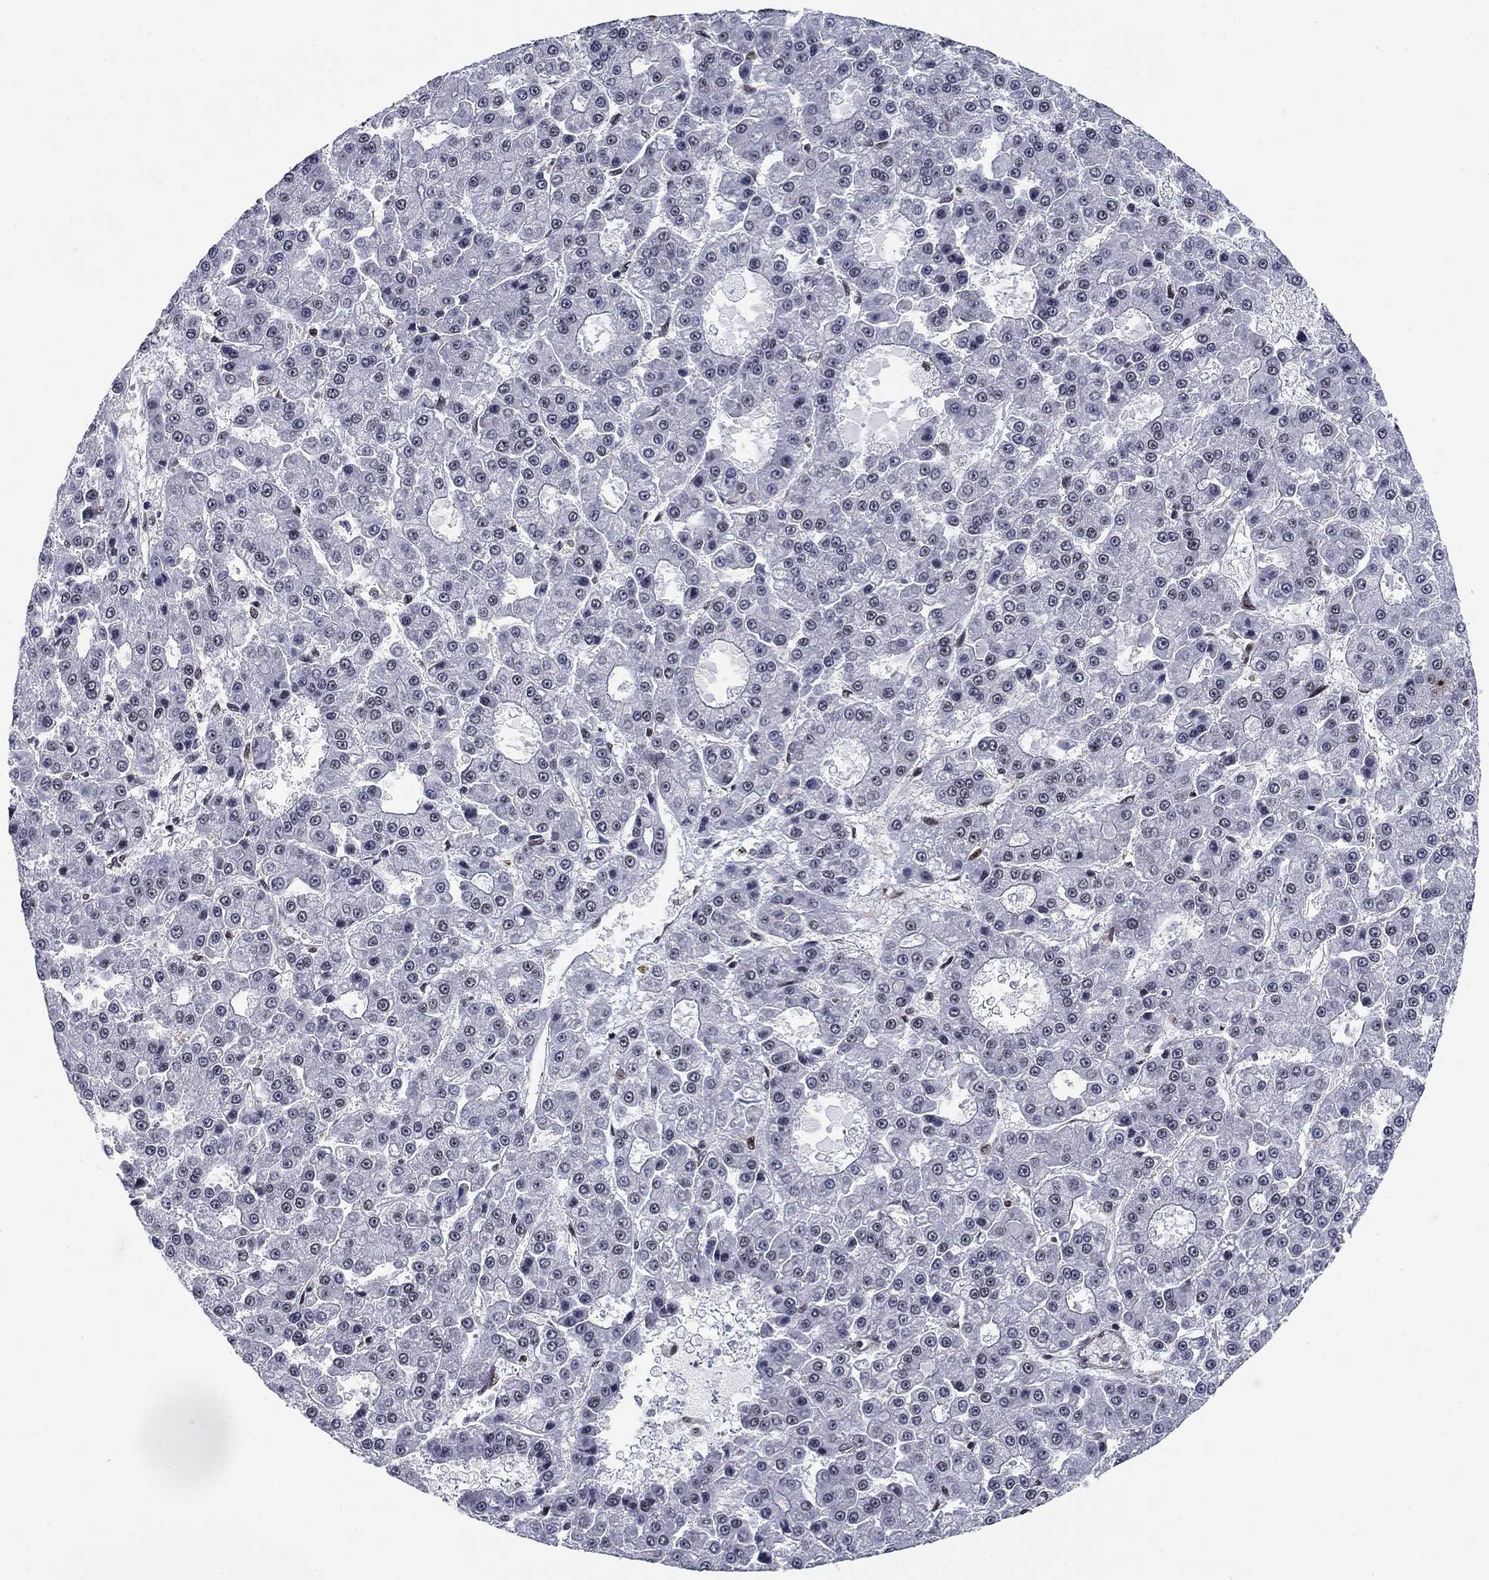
{"staining": {"intensity": "negative", "quantity": "none", "location": "none"}, "tissue": "liver cancer", "cell_type": "Tumor cells", "image_type": "cancer", "snomed": [{"axis": "morphology", "description": "Carcinoma, Hepatocellular, NOS"}, {"axis": "topography", "description": "Liver"}], "caption": "Immunohistochemical staining of human liver cancer displays no significant staining in tumor cells.", "gene": "RPRD1B", "patient": {"sex": "male", "age": 70}}